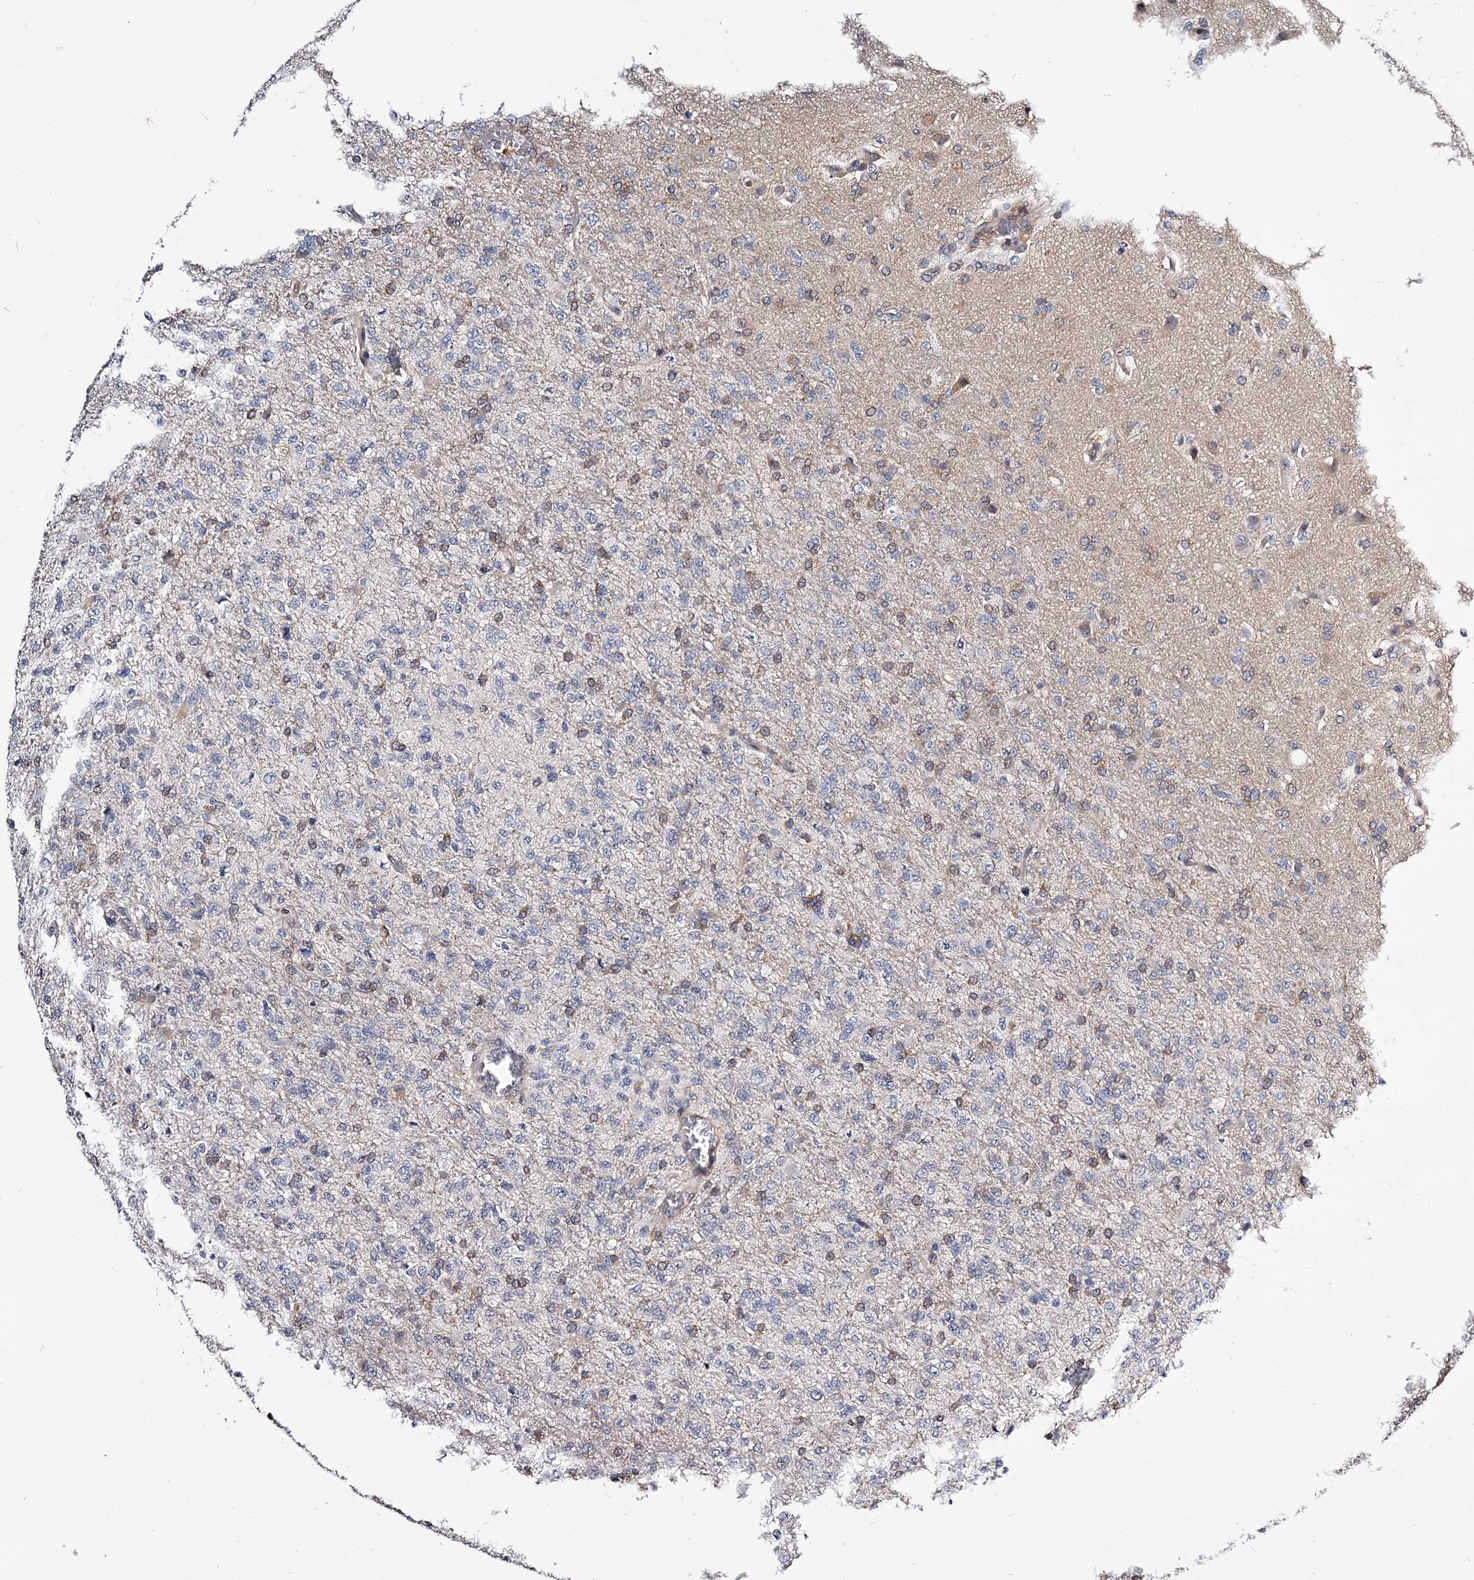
{"staining": {"intensity": "weak", "quantity": "<25%", "location": "nuclear"}, "tissue": "glioma", "cell_type": "Tumor cells", "image_type": "cancer", "snomed": [{"axis": "morphology", "description": "Glioma, malignant, High grade"}, {"axis": "topography", "description": "Brain"}], "caption": "Immunohistochemistry (IHC) of human glioma exhibits no positivity in tumor cells.", "gene": "GSTO1", "patient": {"sex": "female", "age": 74}}